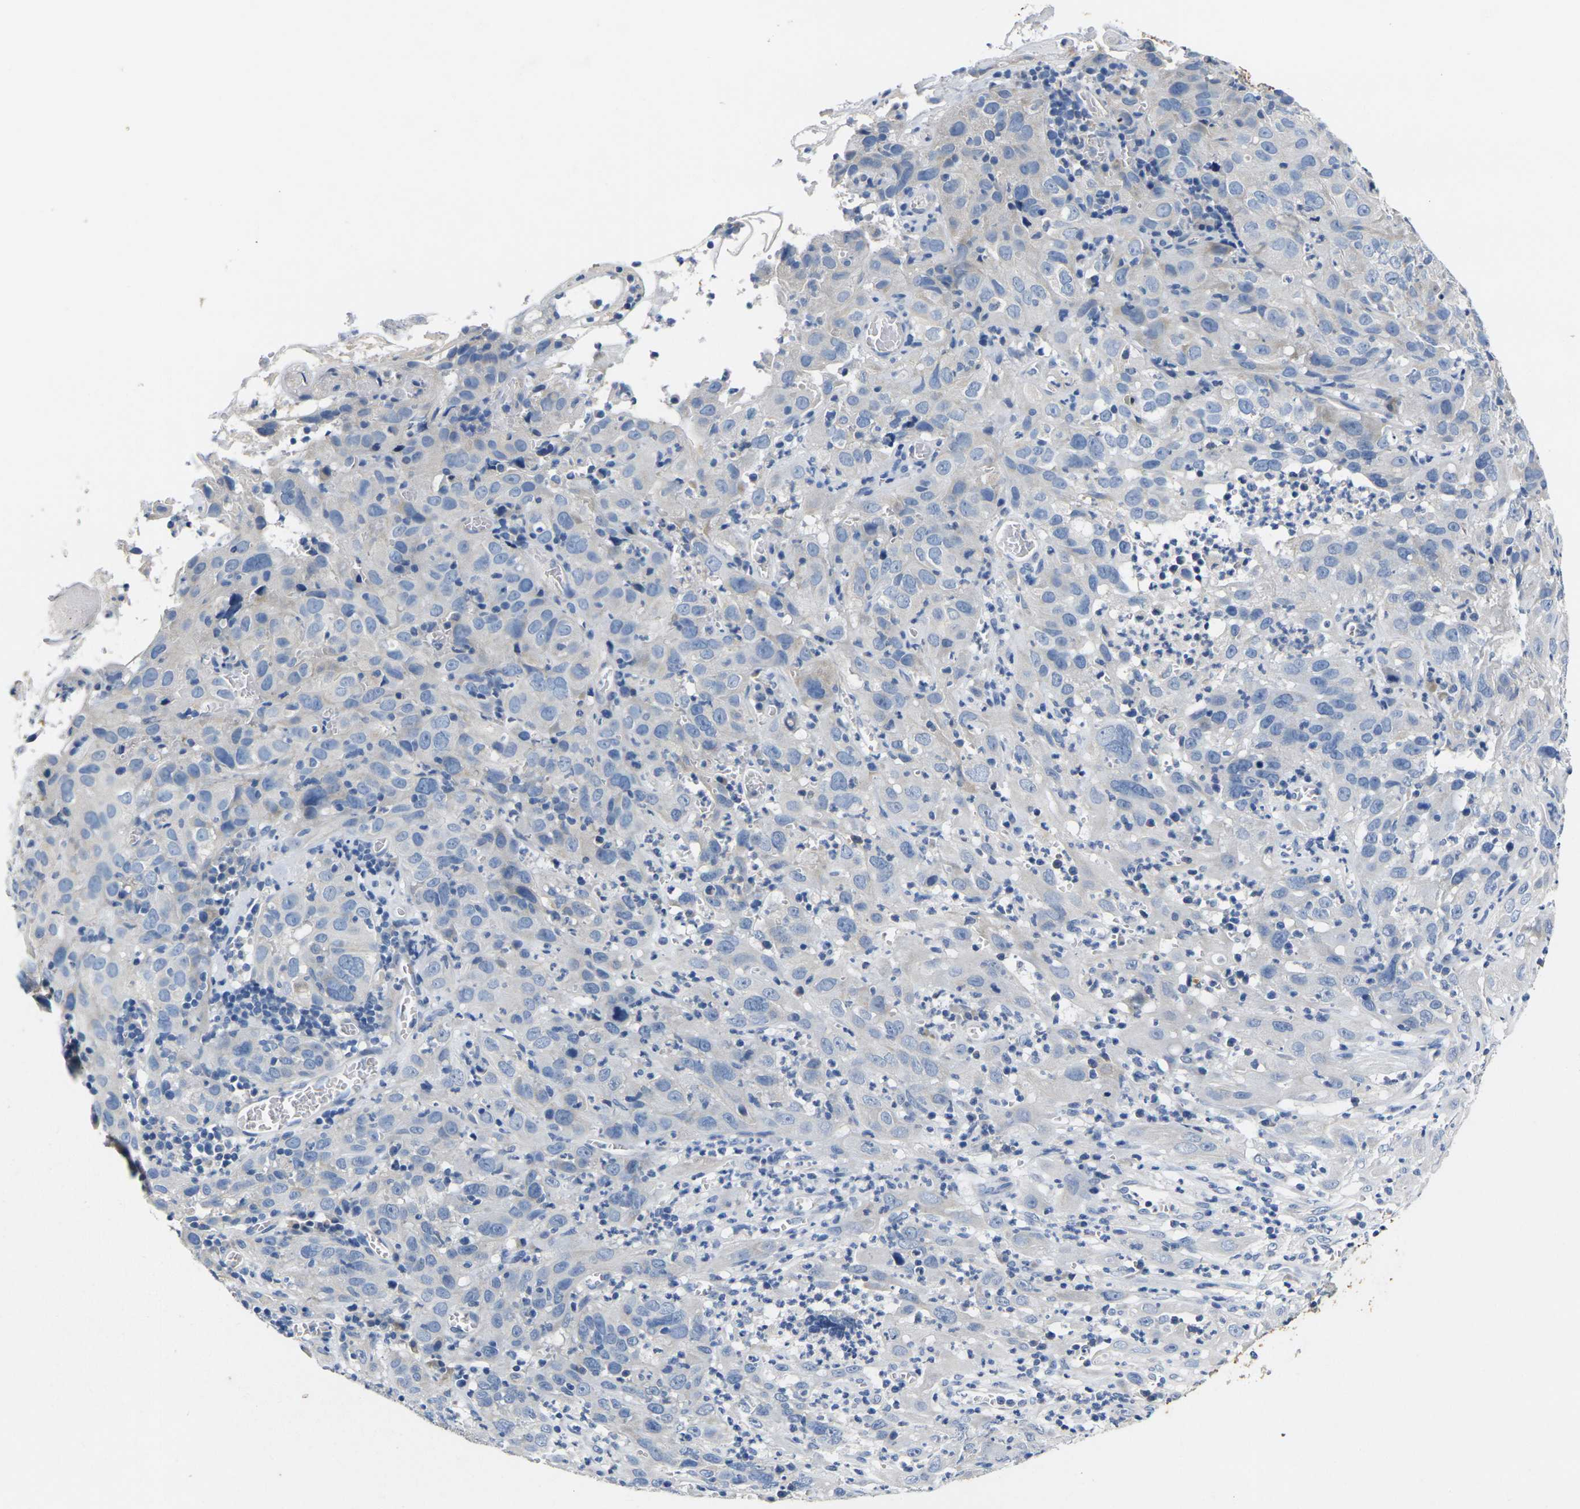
{"staining": {"intensity": "negative", "quantity": "none", "location": "none"}, "tissue": "cervical cancer", "cell_type": "Tumor cells", "image_type": "cancer", "snomed": [{"axis": "morphology", "description": "Squamous cell carcinoma, NOS"}, {"axis": "topography", "description": "Cervix"}], "caption": "IHC of human cervical squamous cell carcinoma demonstrates no positivity in tumor cells.", "gene": "NOCT", "patient": {"sex": "female", "age": 32}}